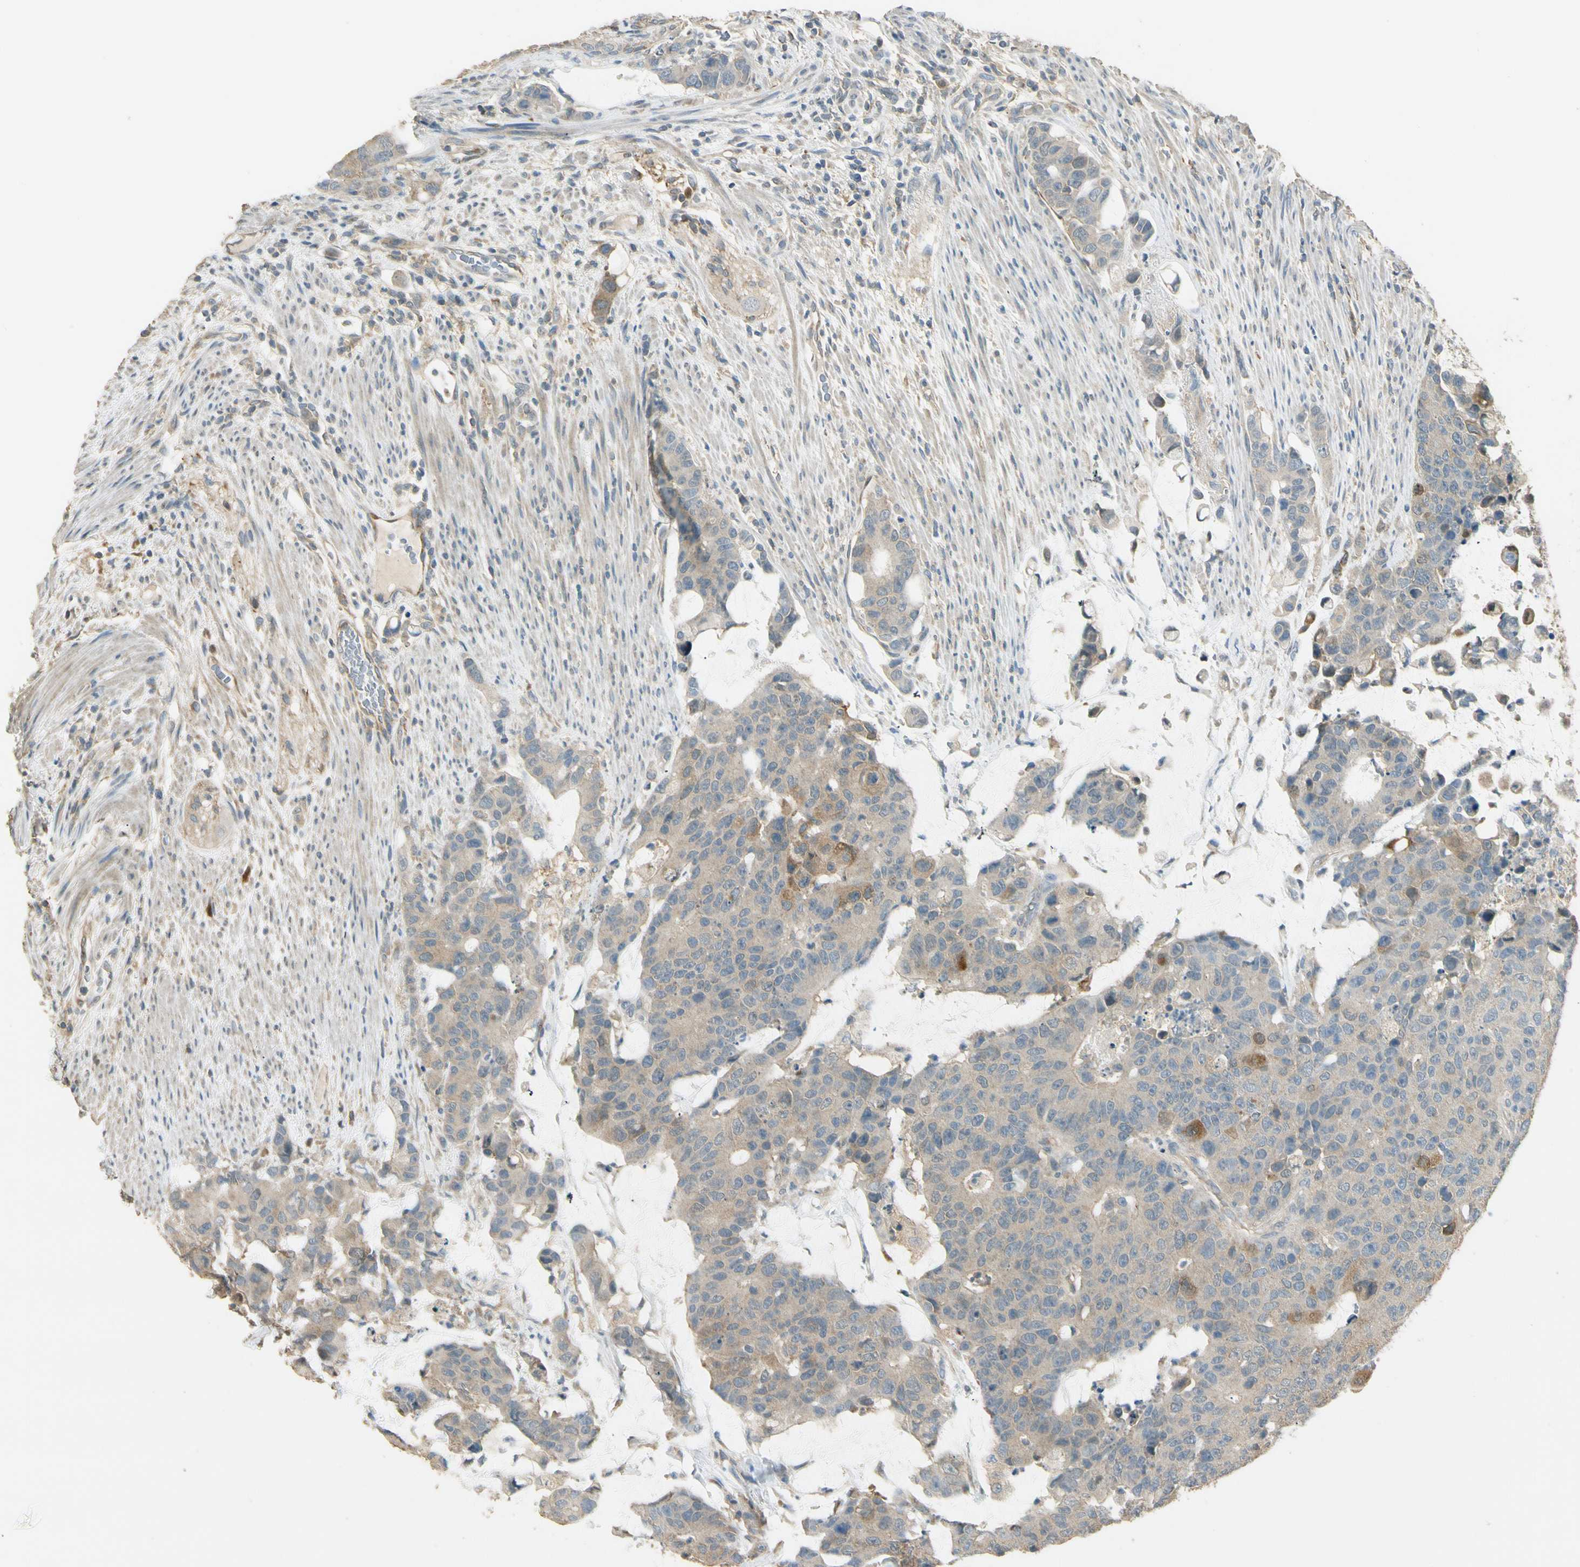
{"staining": {"intensity": "weak", "quantity": "25%-75%", "location": "cytoplasmic/membranous"}, "tissue": "colorectal cancer", "cell_type": "Tumor cells", "image_type": "cancer", "snomed": [{"axis": "morphology", "description": "Adenocarcinoma, NOS"}, {"axis": "topography", "description": "Colon"}], "caption": "Human colorectal cancer stained with a brown dye shows weak cytoplasmic/membranous positive staining in about 25%-75% of tumor cells.", "gene": "PLXNA1", "patient": {"sex": "female", "age": 86}}